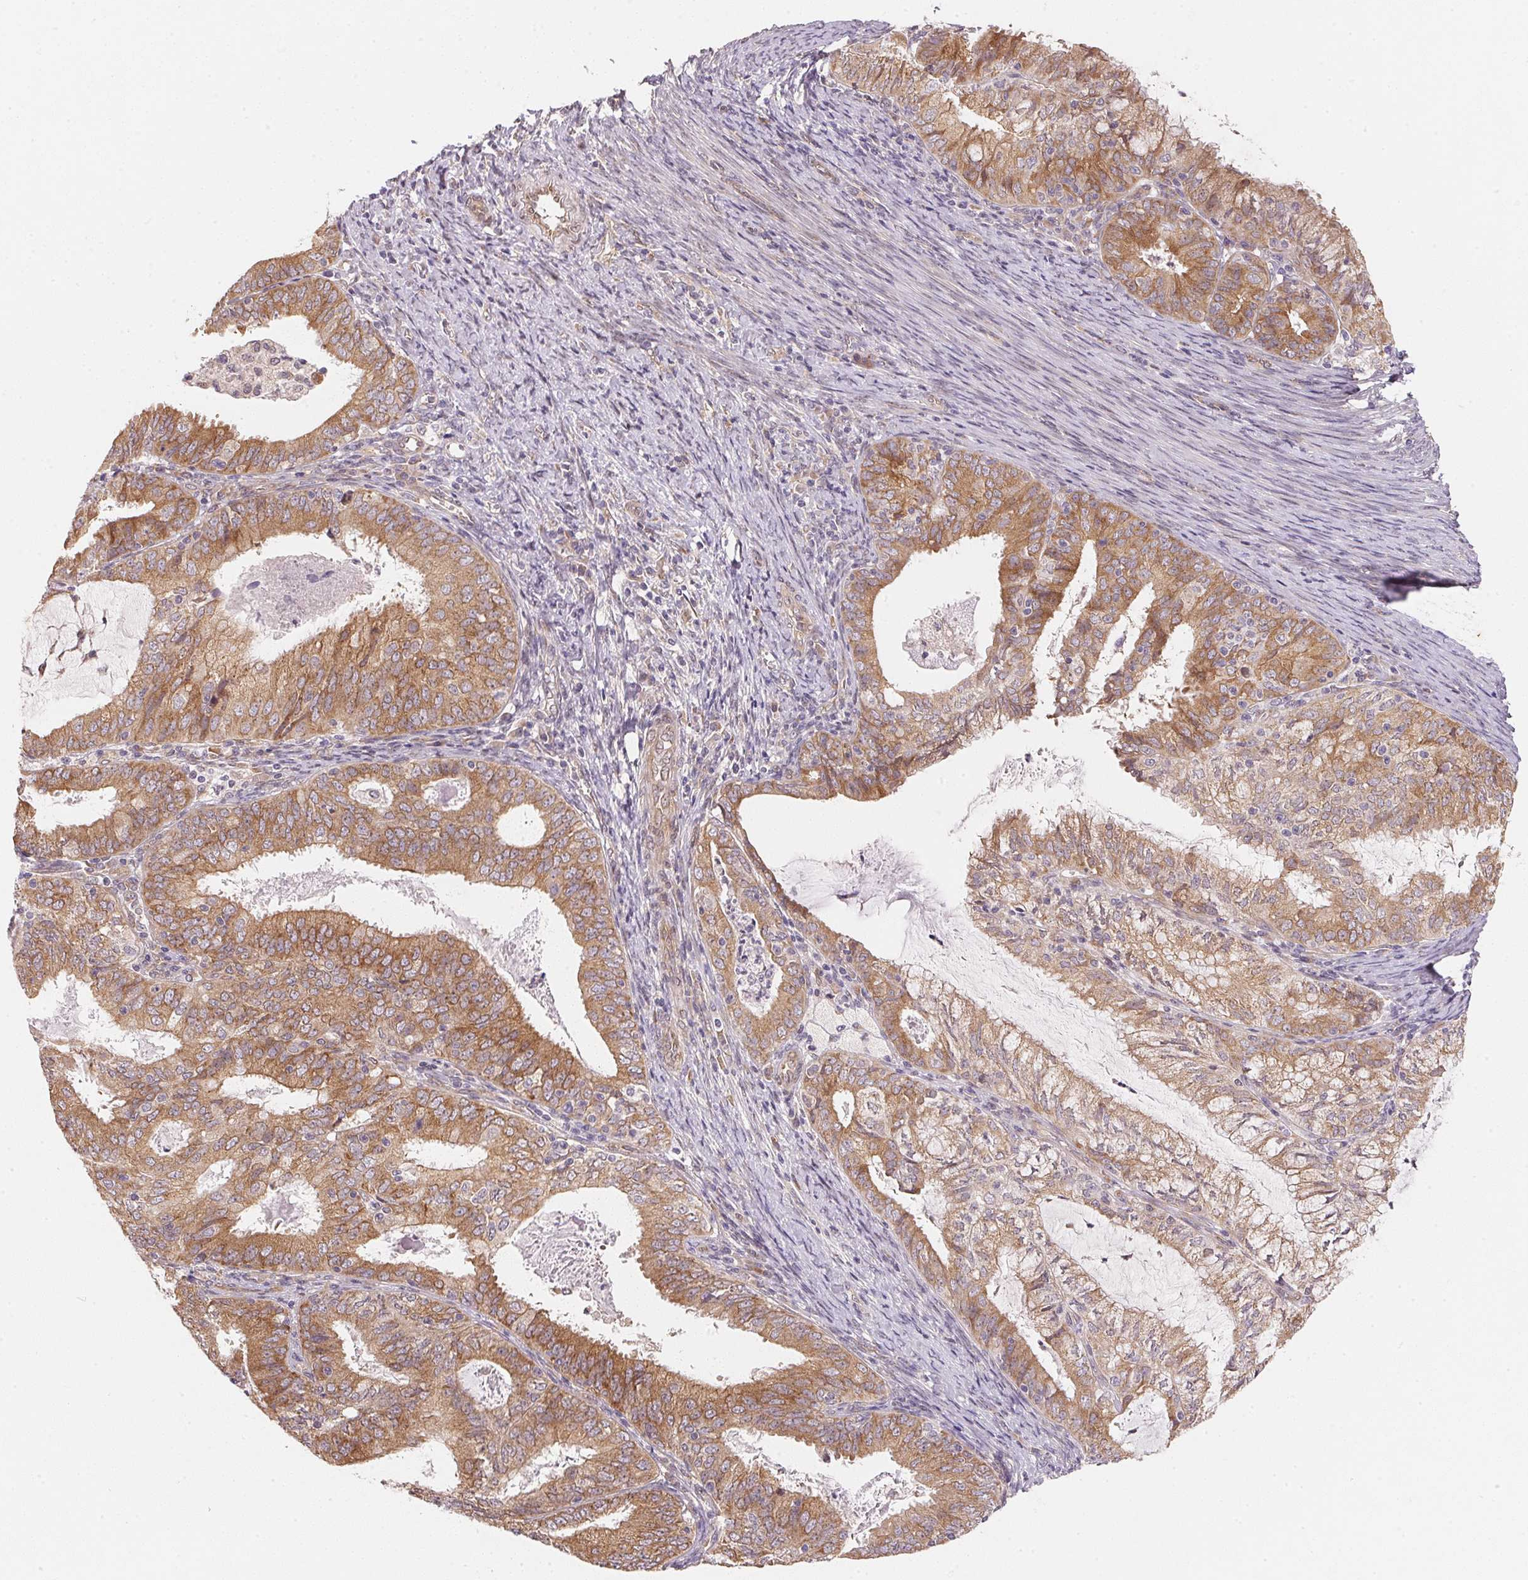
{"staining": {"intensity": "moderate", "quantity": ">75%", "location": "cytoplasmic/membranous"}, "tissue": "endometrial cancer", "cell_type": "Tumor cells", "image_type": "cancer", "snomed": [{"axis": "morphology", "description": "Adenocarcinoma, NOS"}, {"axis": "topography", "description": "Endometrium"}], "caption": "Human endometrial adenocarcinoma stained with a brown dye reveals moderate cytoplasmic/membranous positive expression in approximately >75% of tumor cells.", "gene": "EI24", "patient": {"sex": "female", "age": 57}}